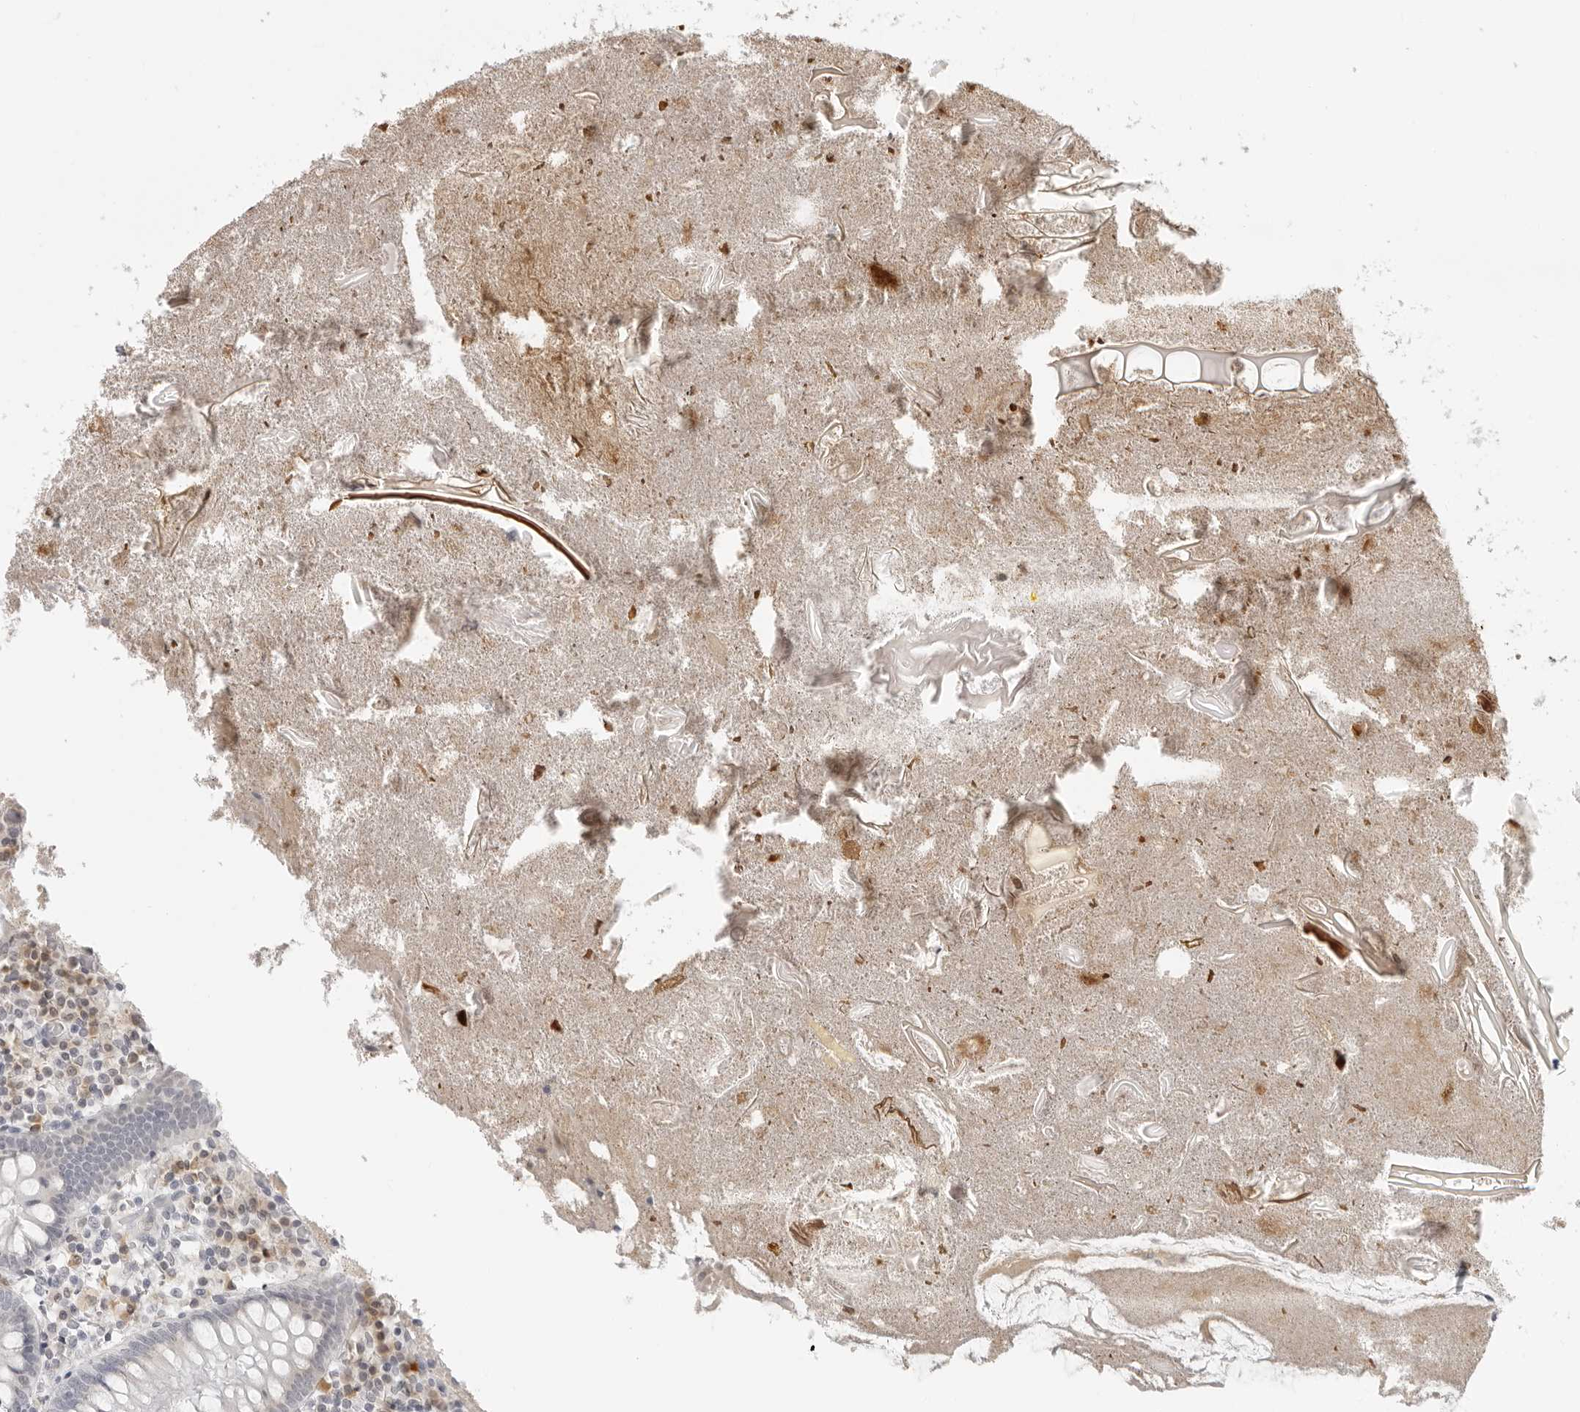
{"staining": {"intensity": "negative", "quantity": "none", "location": "none"}, "tissue": "appendix", "cell_type": "Glandular cells", "image_type": "normal", "snomed": [{"axis": "morphology", "description": "Normal tissue, NOS"}, {"axis": "topography", "description": "Appendix"}], "caption": "Protein analysis of benign appendix demonstrates no significant positivity in glandular cells. (DAB (3,3'-diaminobenzidine) IHC visualized using brightfield microscopy, high magnification).", "gene": "EDN2", "patient": {"sex": "female", "age": 17}}